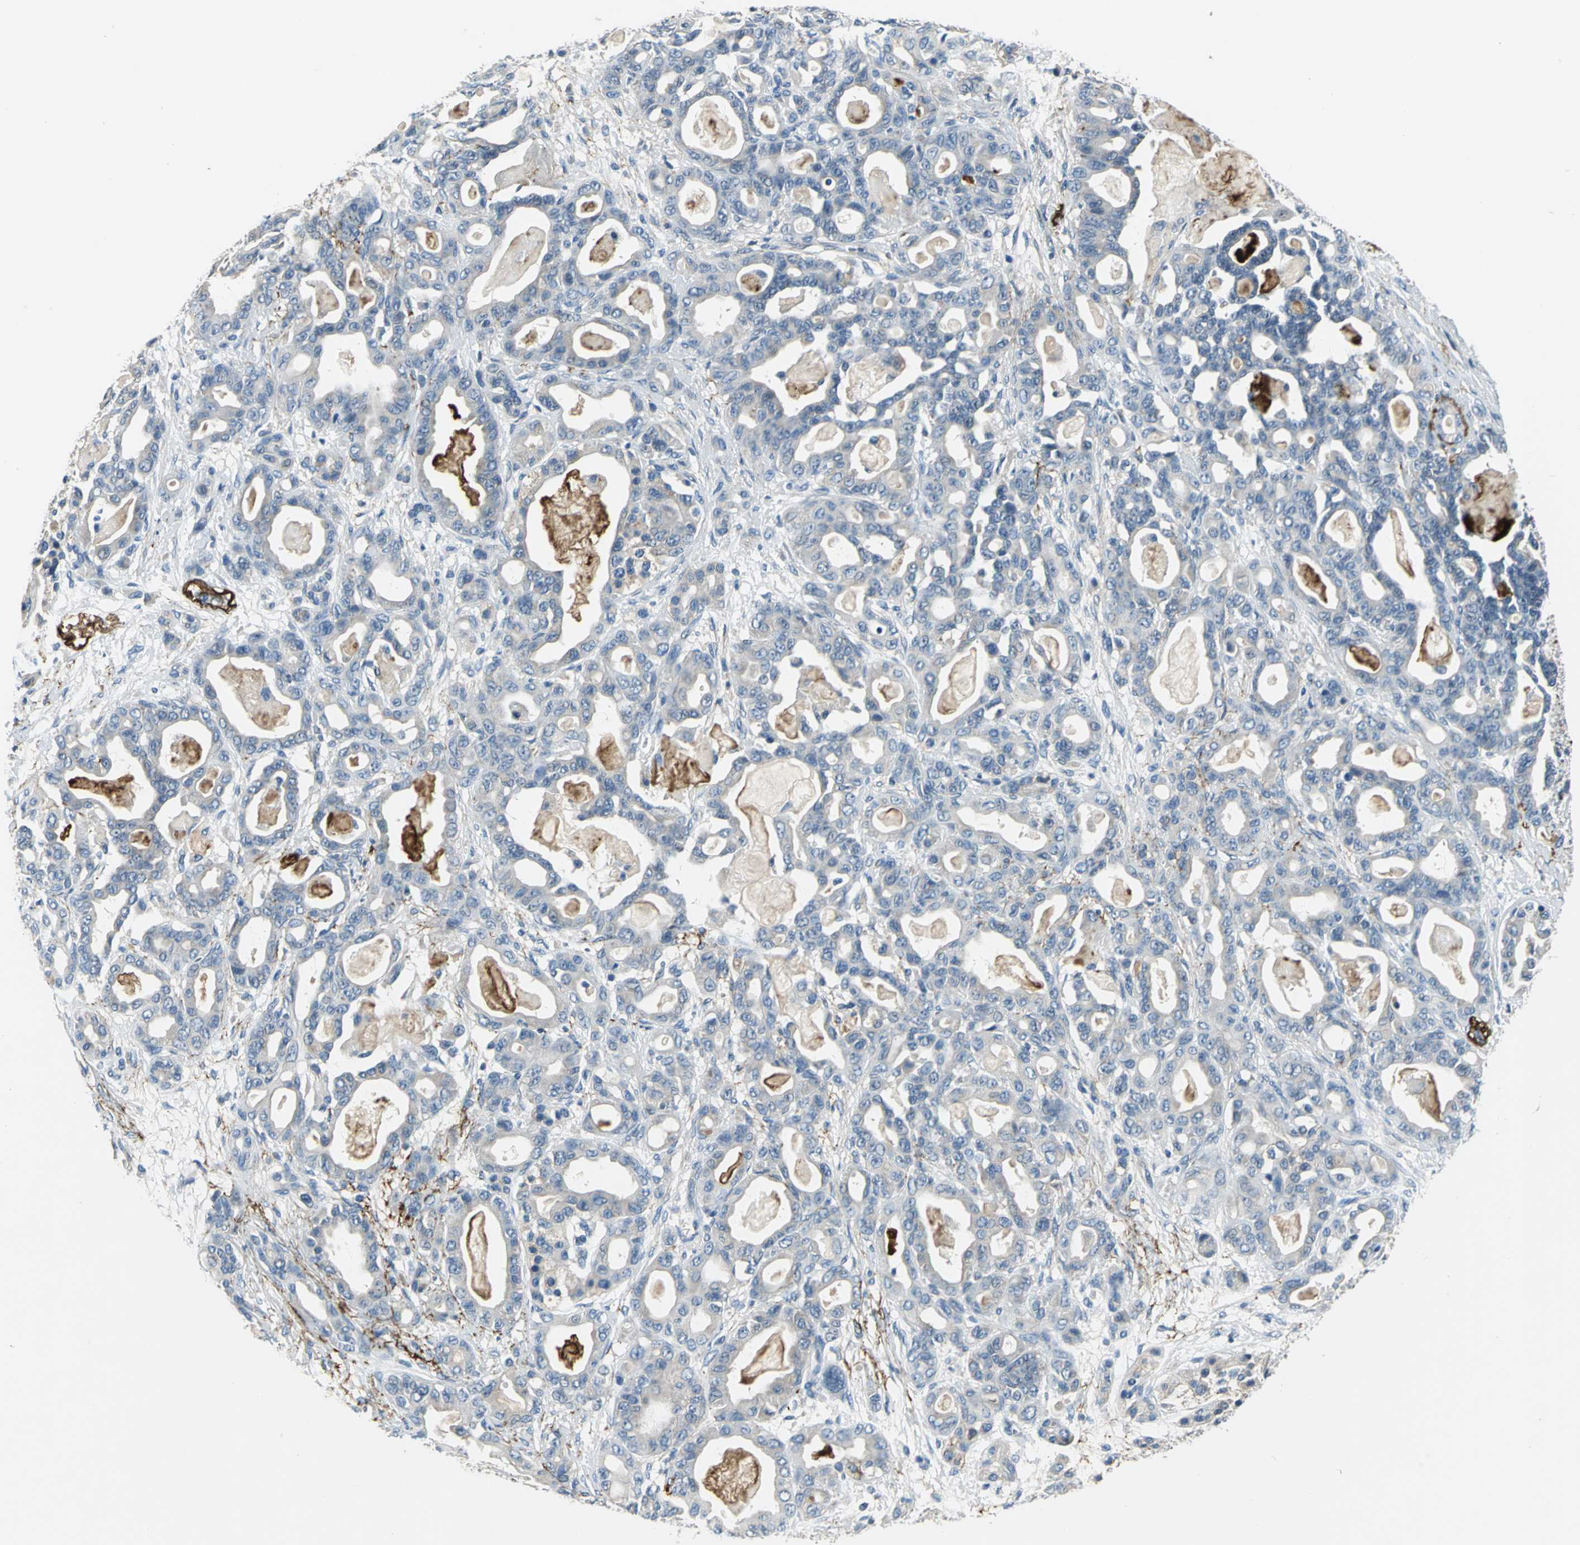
{"staining": {"intensity": "negative", "quantity": "none", "location": "none"}, "tissue": "pancreatic cancer", "cell_type": "Tumor cells", "image_type": "cancer", "snomed": [{"axis": "morphology", "description": "Adenocarcinoma, NOS"}, {"axis": "topography", "description": "Pancreas"}], "caption": "Immunohistochemistry (IHC) micrograph of pancreatic cancer stained for a protein (brown), which shows no positivity in tumor cells.", "gene": "SLC16A7", "patient": {"sex": "male", "age": 63}}